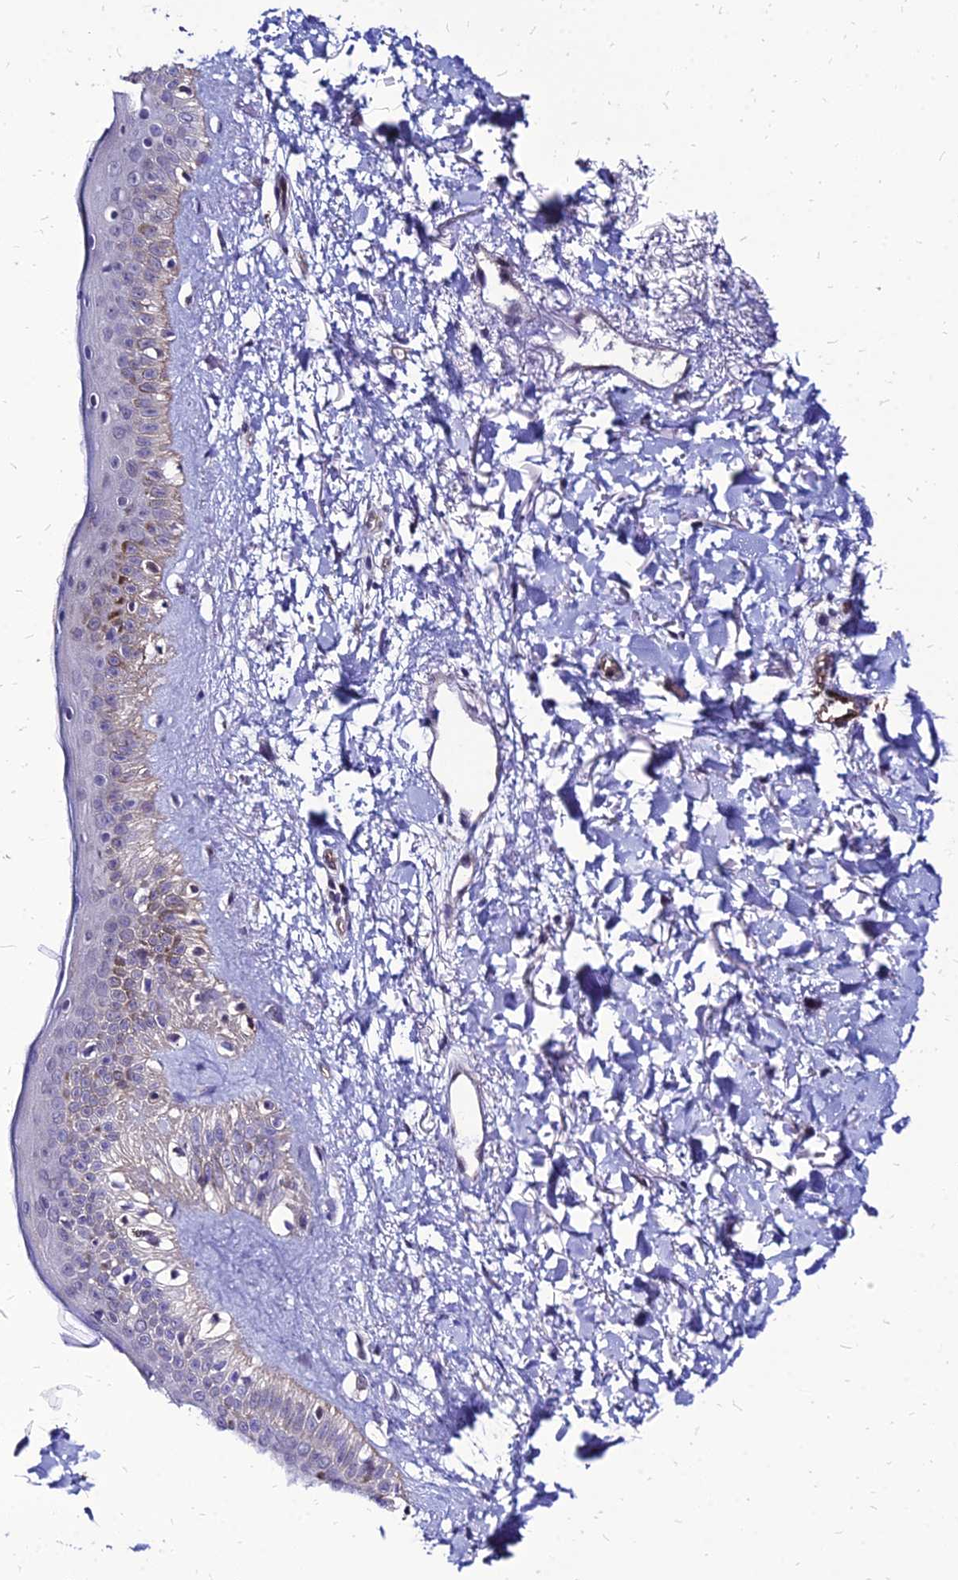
{"staining": {"intensity": "negative", "quantity": "none", "location": "none"}, "tissue": "skin", "cell_type": "Fibroblasts", "image_type": "normal", "snomed": [{"axis": "morphology", "description": "Normal tissue, NOS"}, {"axis": "topography", "description": "Skin"}], "caption": "Fibroblasts are negative for protein expression in unremarkable human skin. The staining was performed using DAB (3,3'-diaminobenzidine) to visualize the protein expression in brown, while the nuclei were stained in blue with hematoxylin (Magnification: 20x).", "gene": "YEATS2", "patient": {"sex": "female", "age": 58}}